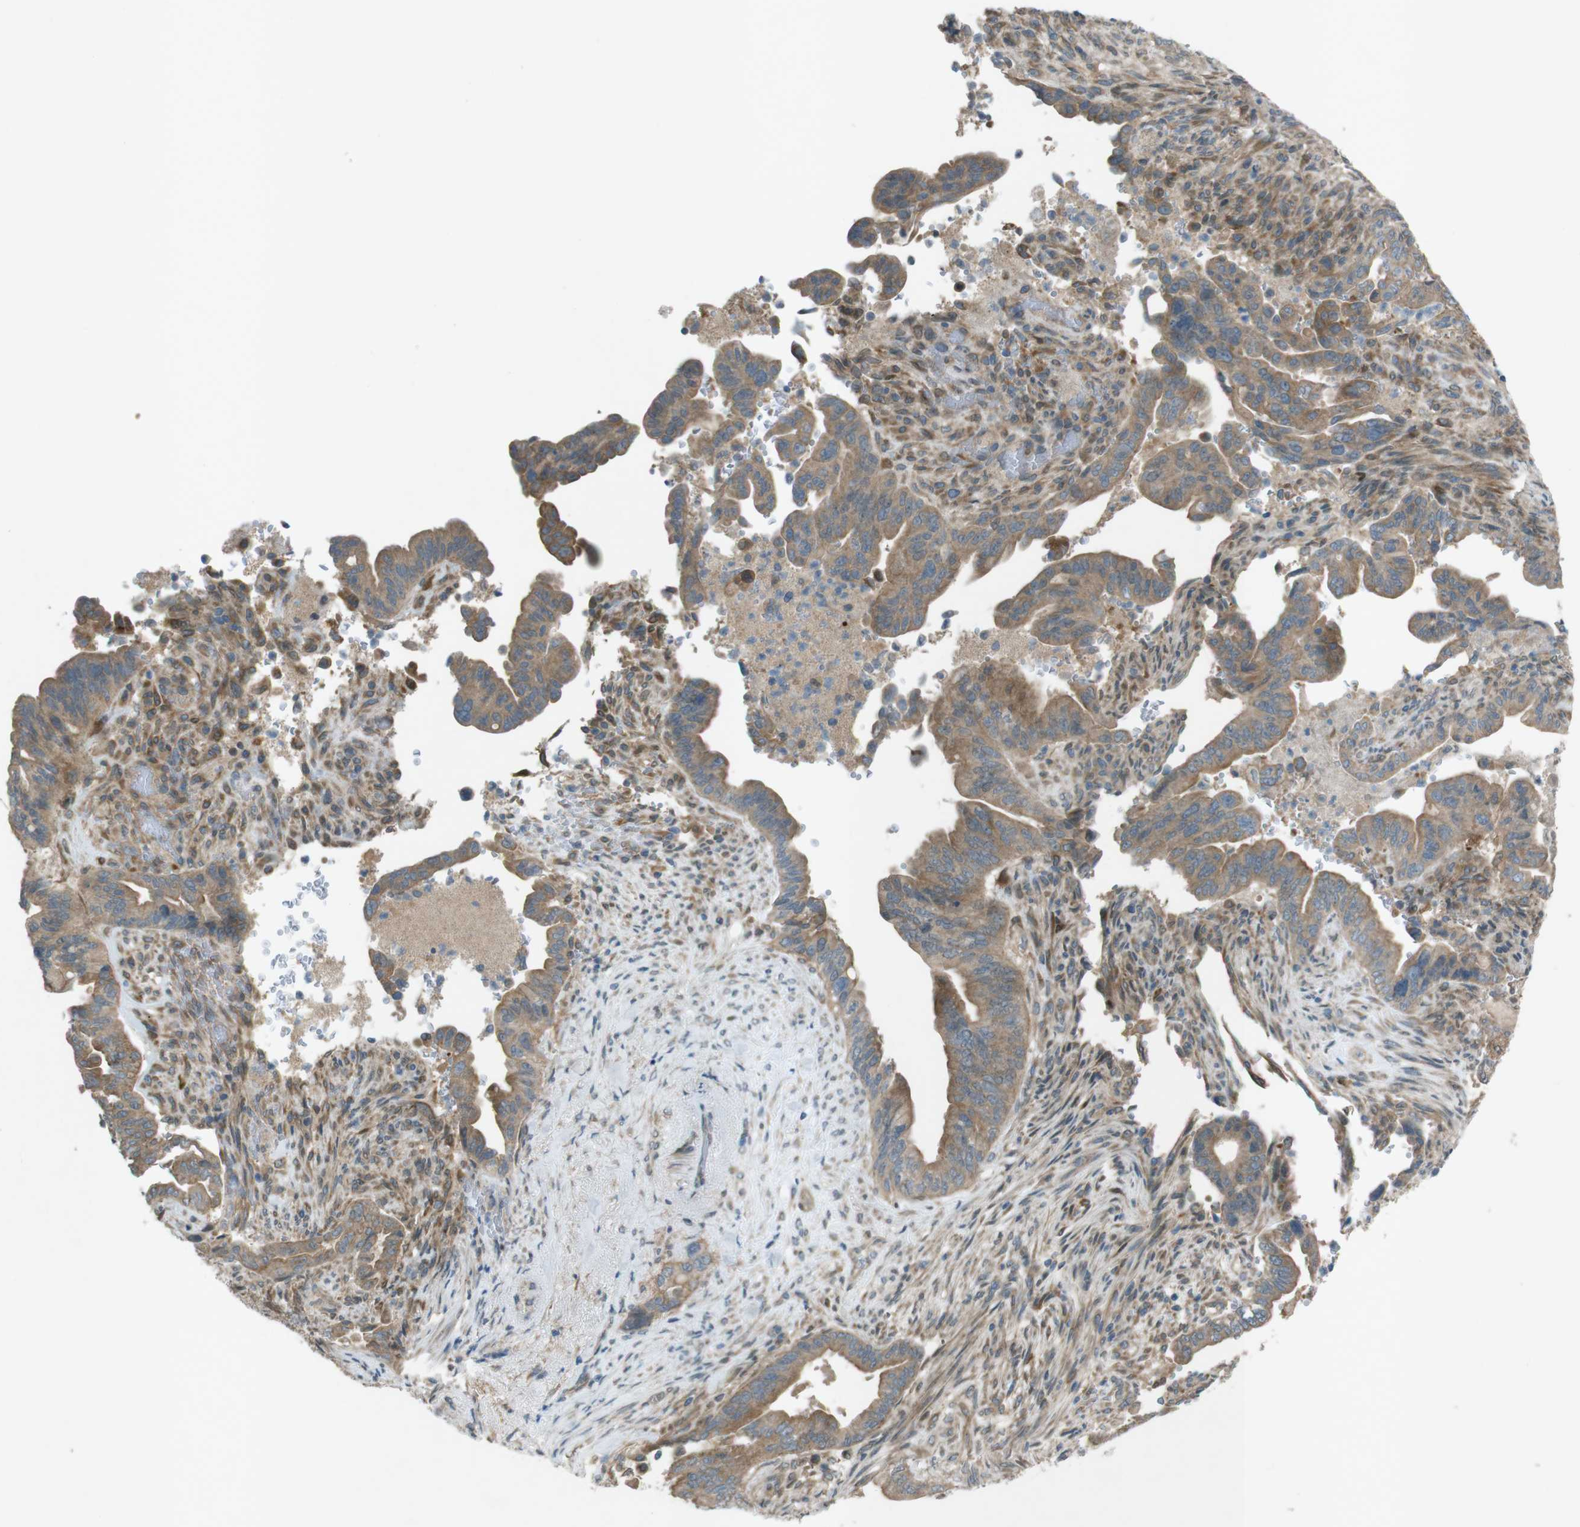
{"staining": {"intensity": "moderate", "quantity": ">75%", "location": "cytoplasmic/membranous"}, "tissue": "pancreatic cancer", "cell_type": "Tumor cells", "image_type": "cancer", "snomed": [{"axis": "morphology", "description": "Adenocarcinoma, NOS"}, {"axis": "topography", "description": "Pancreas"}], "caption": "The micrograph shows immunohistochemical staining of pancreatic adenocarcinoma. There is moderate cytoplasmic/membranous expression is present in approximately >75% of tumor cells.", "gene": "TMEM41B", "patient": {"sex": "male", "age": 70}}